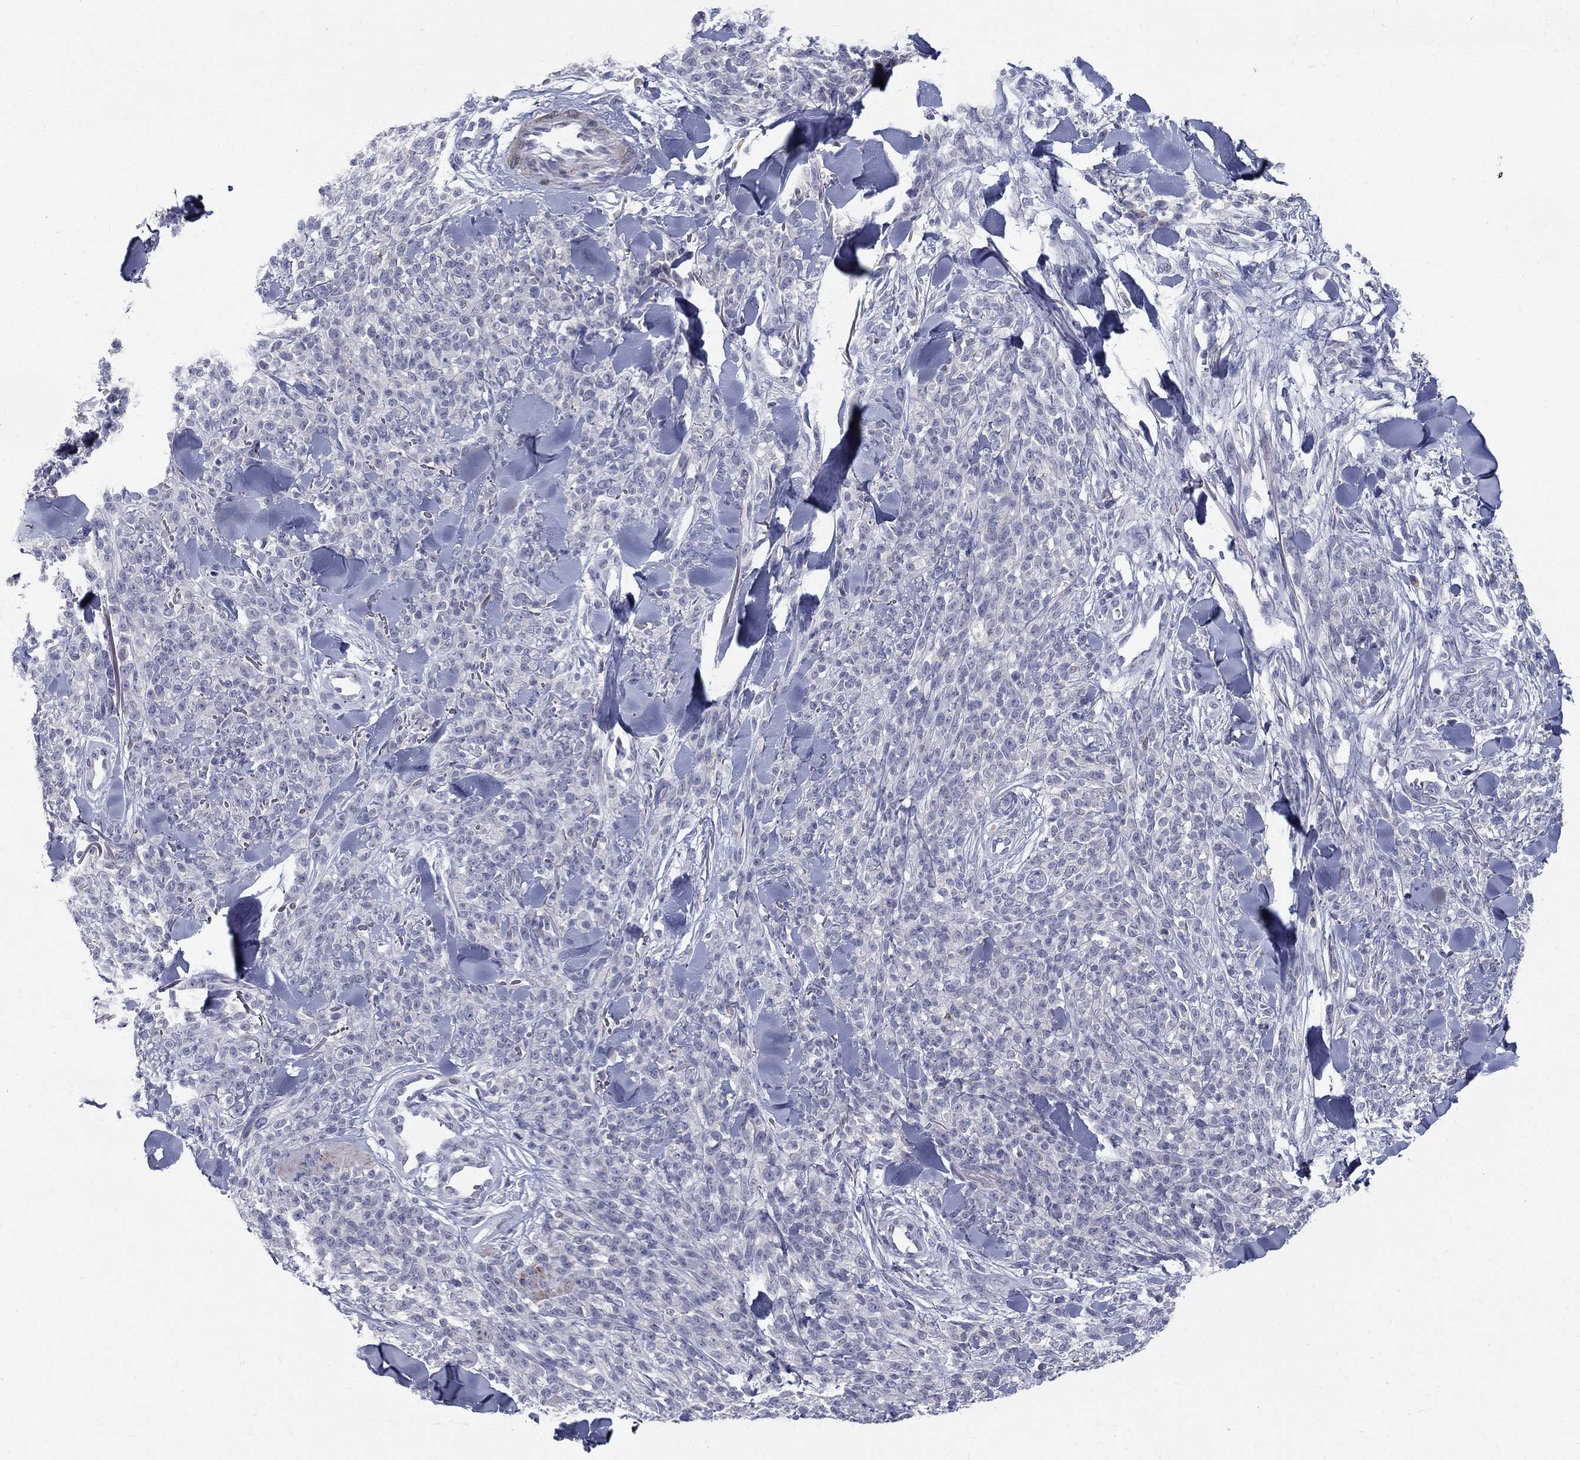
{"staining": {"intensity": "negative", "quantity": "none", "location": "none"}, "tissue": "melanoma", "cell_type": "Tumor cells", "image_type": "cancer", "snomed": [{"axis": "morphology", "description": "Malignant melanoma, NOS"}, {"axis": "topography", "description": "Skin"}, {"axis": "topography", "description": "Skin of trunk"}], "caption": "Malignant melanoma stained for a protein using immunohistochemistry displays no expression tumor cells.", "gene": "NTRK2", "patient": {"sex": "male", "age": 74}}